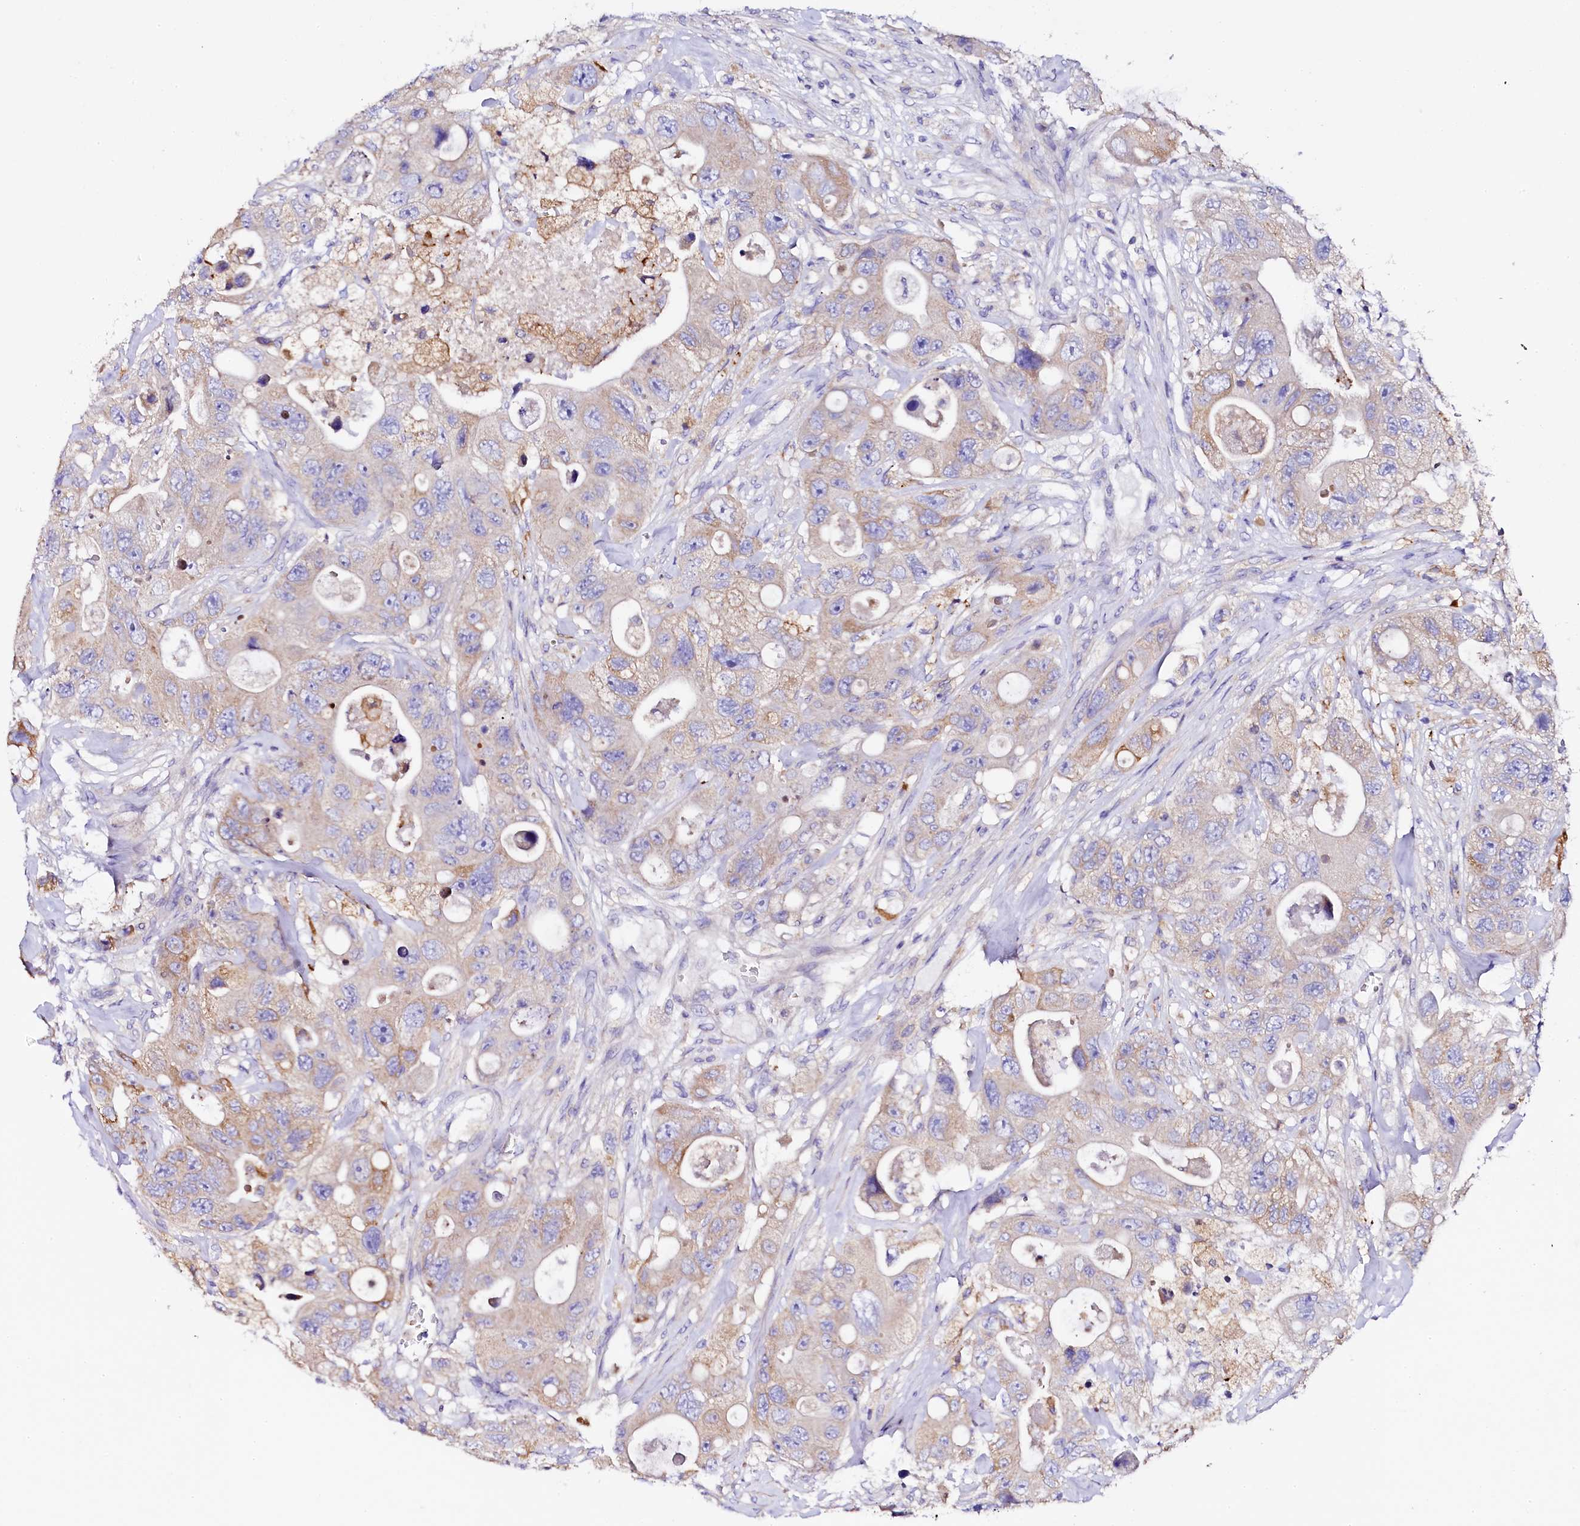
{"staining": {"intensity": "weak", "quantity": "25%-75%", "location": "cytoplasmic/membranous"}, "tissue": "colorectal cancer", "cell_type": "Tumor cells", "image_type": "cancer", "snomed": [{"axis": "morphology", "description": "Adenocarcinoma, NOS"}, {"axis": "topography", "description": "Colon"}], "caption": "Brown immunohistochemical staining in colorectal cancer exhibits weak cytoplasmic/membranous positivity in about 25%-75% of tumor cells. (DAB (3,3'-diaminobenzidine) IHC with brightfield microscopy, high magnification).", "gene": "NAA16", "patient": {"sex": "female", "age": 46}}